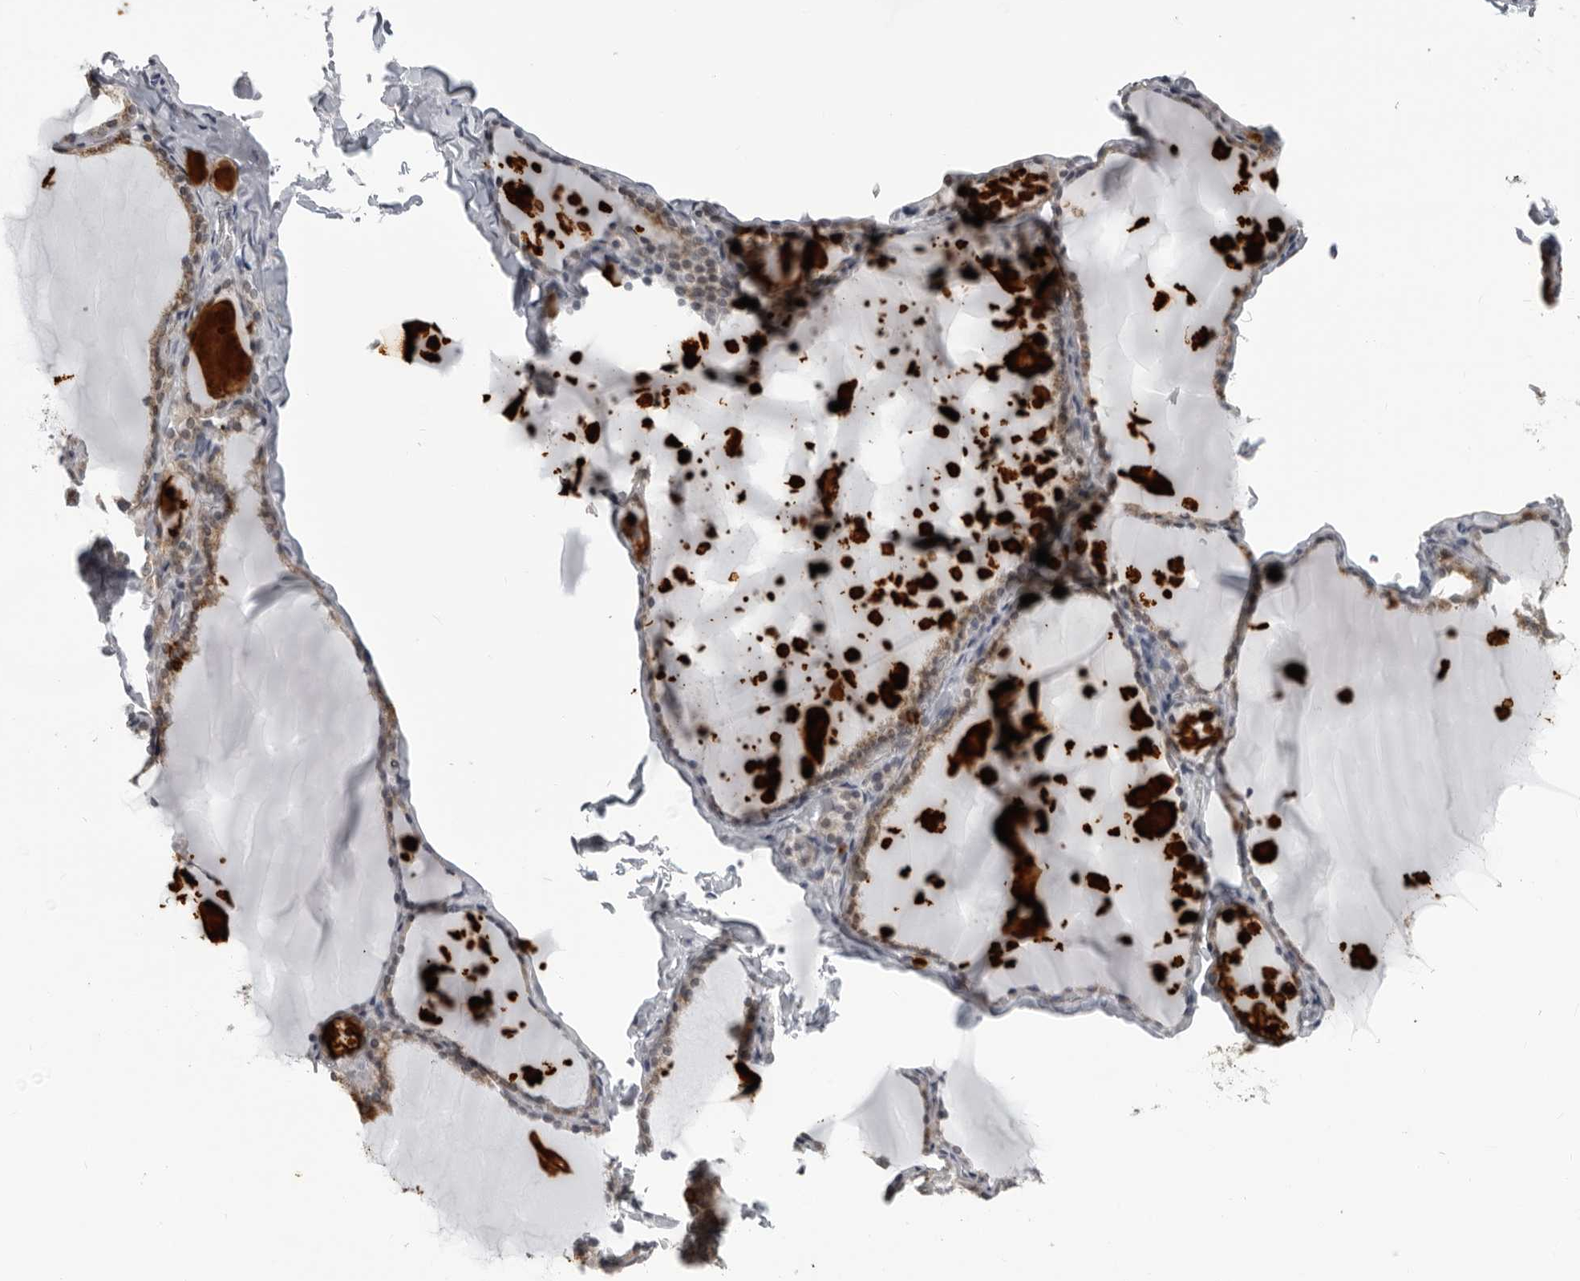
{"staining": {"intensity": "weak", "quantity": "25%-75%", "location": "cytoplasmic/membranous"}, "tissue": "thyroid gland", "cell_type": "Glandular cells", "image_type": "normal", "snomed": [{"axis": "morphology", "description": "Normal tissue, NOS"}, {"axis": "topography", "description": "Thyroid gland"}], "caption": "Weak cytoplasmic/membranous positivity for a protein is appreciated in about 25%-75% of glandular cells of normal thyroid gland using immunohistochemistry.", "gene": "RTCA", "patient": {"sex": "male", "age": 56}}